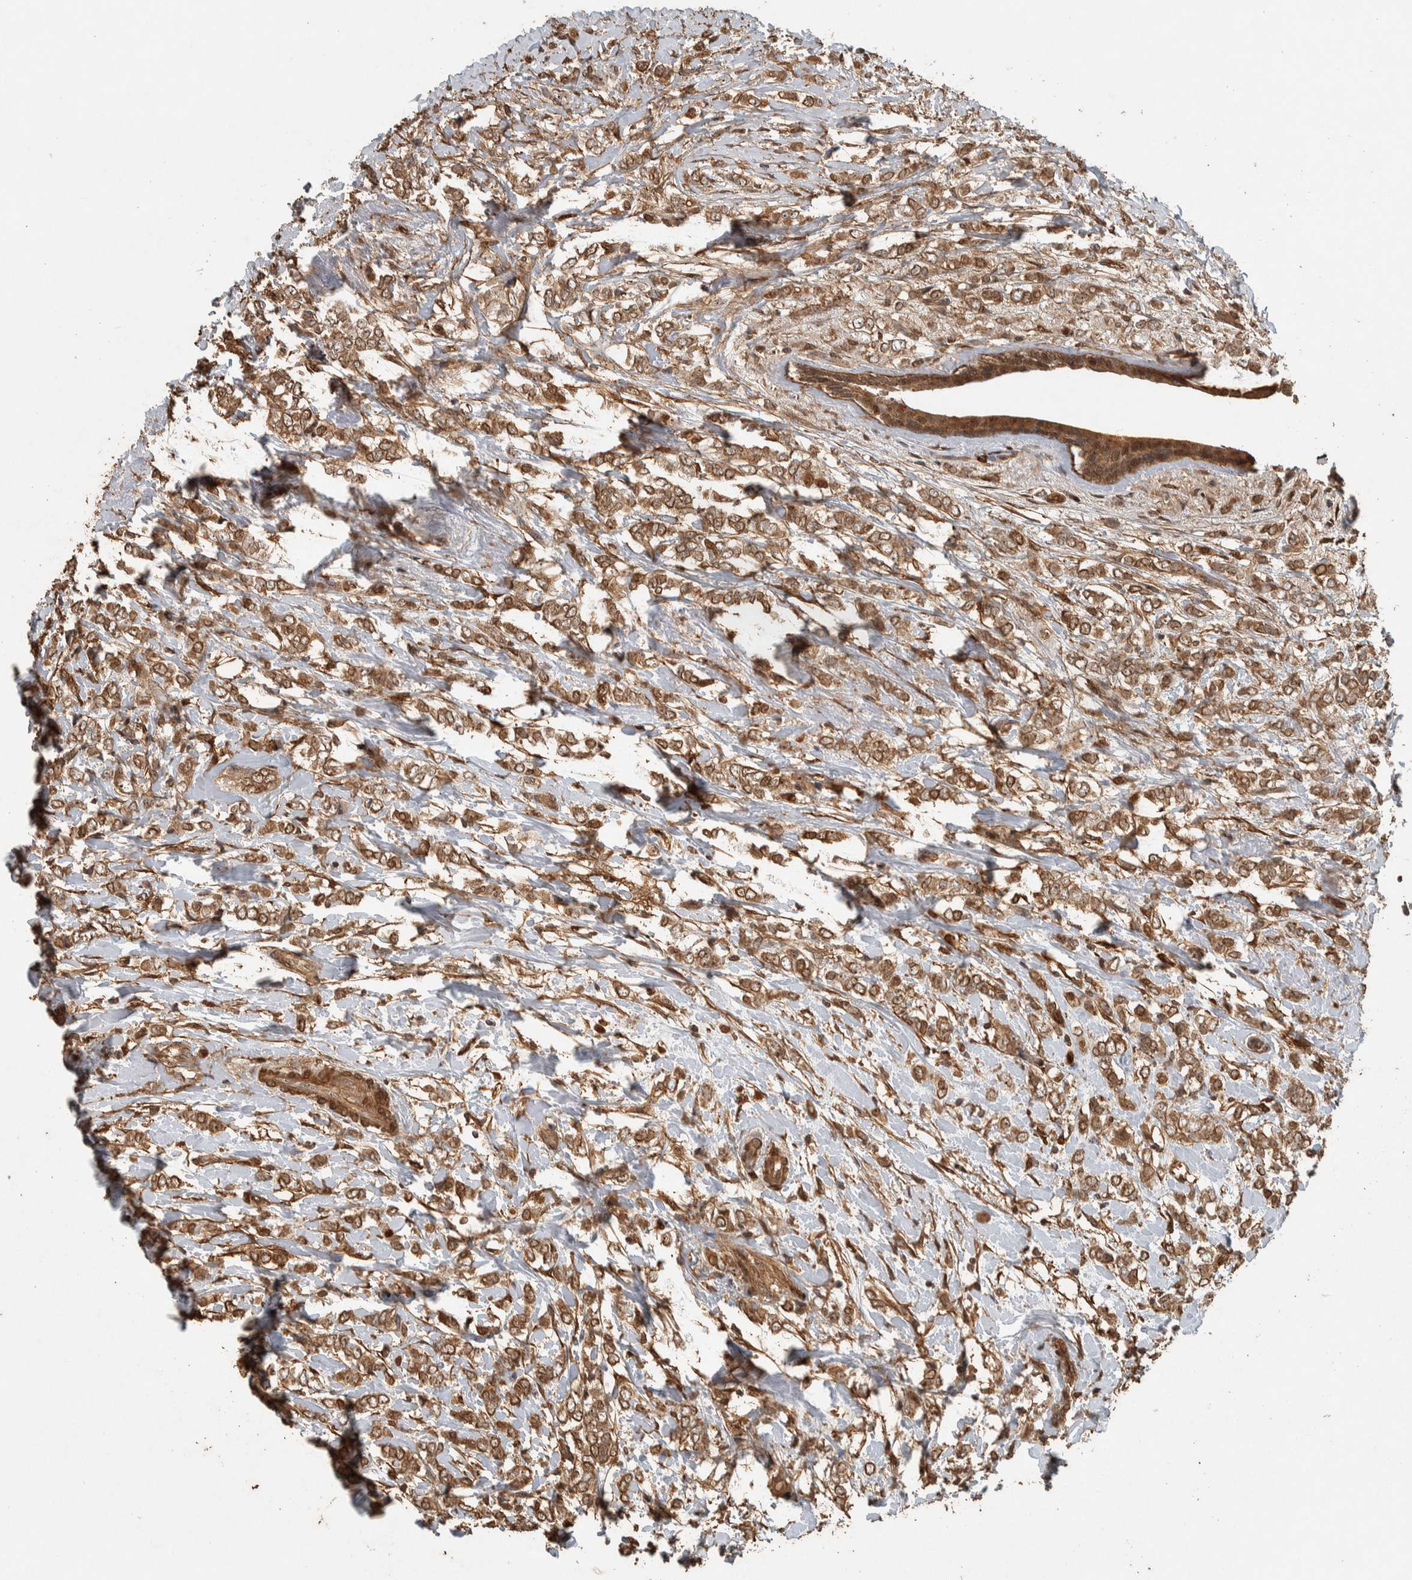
{"staining": {"intensity": "moderate", "quantity": ">75%", "location": "cytoplasmic/membranous,nuclear"}, "tissue": "breast cancer", "cell_type": "Tumor cells", "image_type": "cancer", "snomed": [{"axis": "morphology", "description": "Normal tissue, NOS"}, {"axis": "morphology", "description": "Lobular carcinoma"}, {"axis": "topography", "description": "Breast"}], "caption": "Immunohistochemistry (IHC) photomicrograph of human breast cancer stained for a protein (brown), which exhibits medium levels of moderate cytoplasmic/membranous and nuclear positivity in about >75% of tumor cells.", "gene": "SPHK1", "patient": {"sex": "female", "age": 47}}